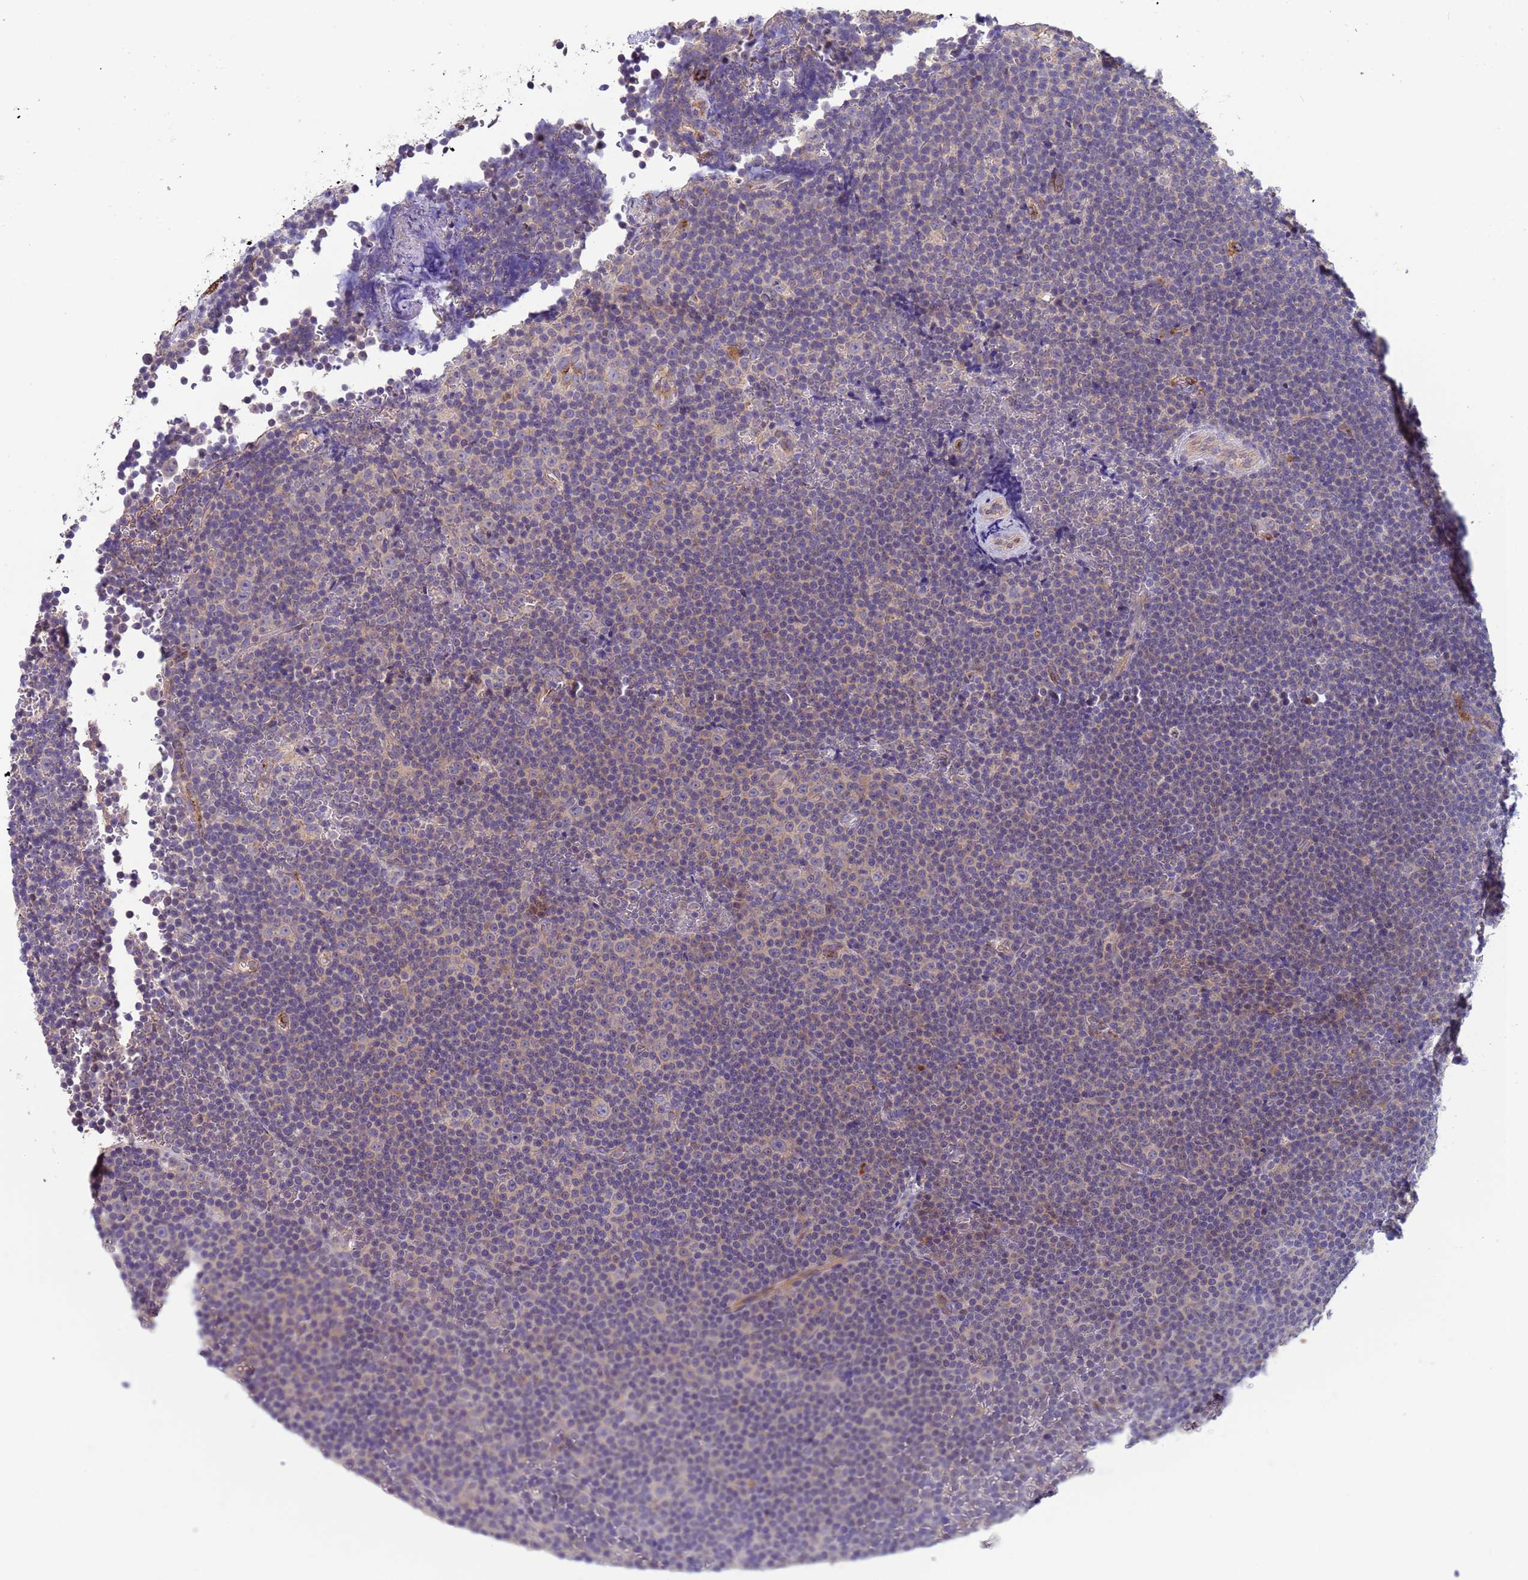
{"staining": {"intensity": "weak", "quantity": "<25%", "location": "cytoplasmic/membranous"}, "tissue": "lymphoma", "cell_type": "Tumor cells", "image_type": "cancer", "snomed": [{"axis": "morphology", "description": "Malignant lymphoma, non-Hodgkin's type, Low grade"}, {"axis": "topography", "description": "Lymph node"}], "caption": "Tumor cells show no significant expression in lymphoma.", "gene": "ZNF248", "patient": {"sex": "female", "age": 67}}